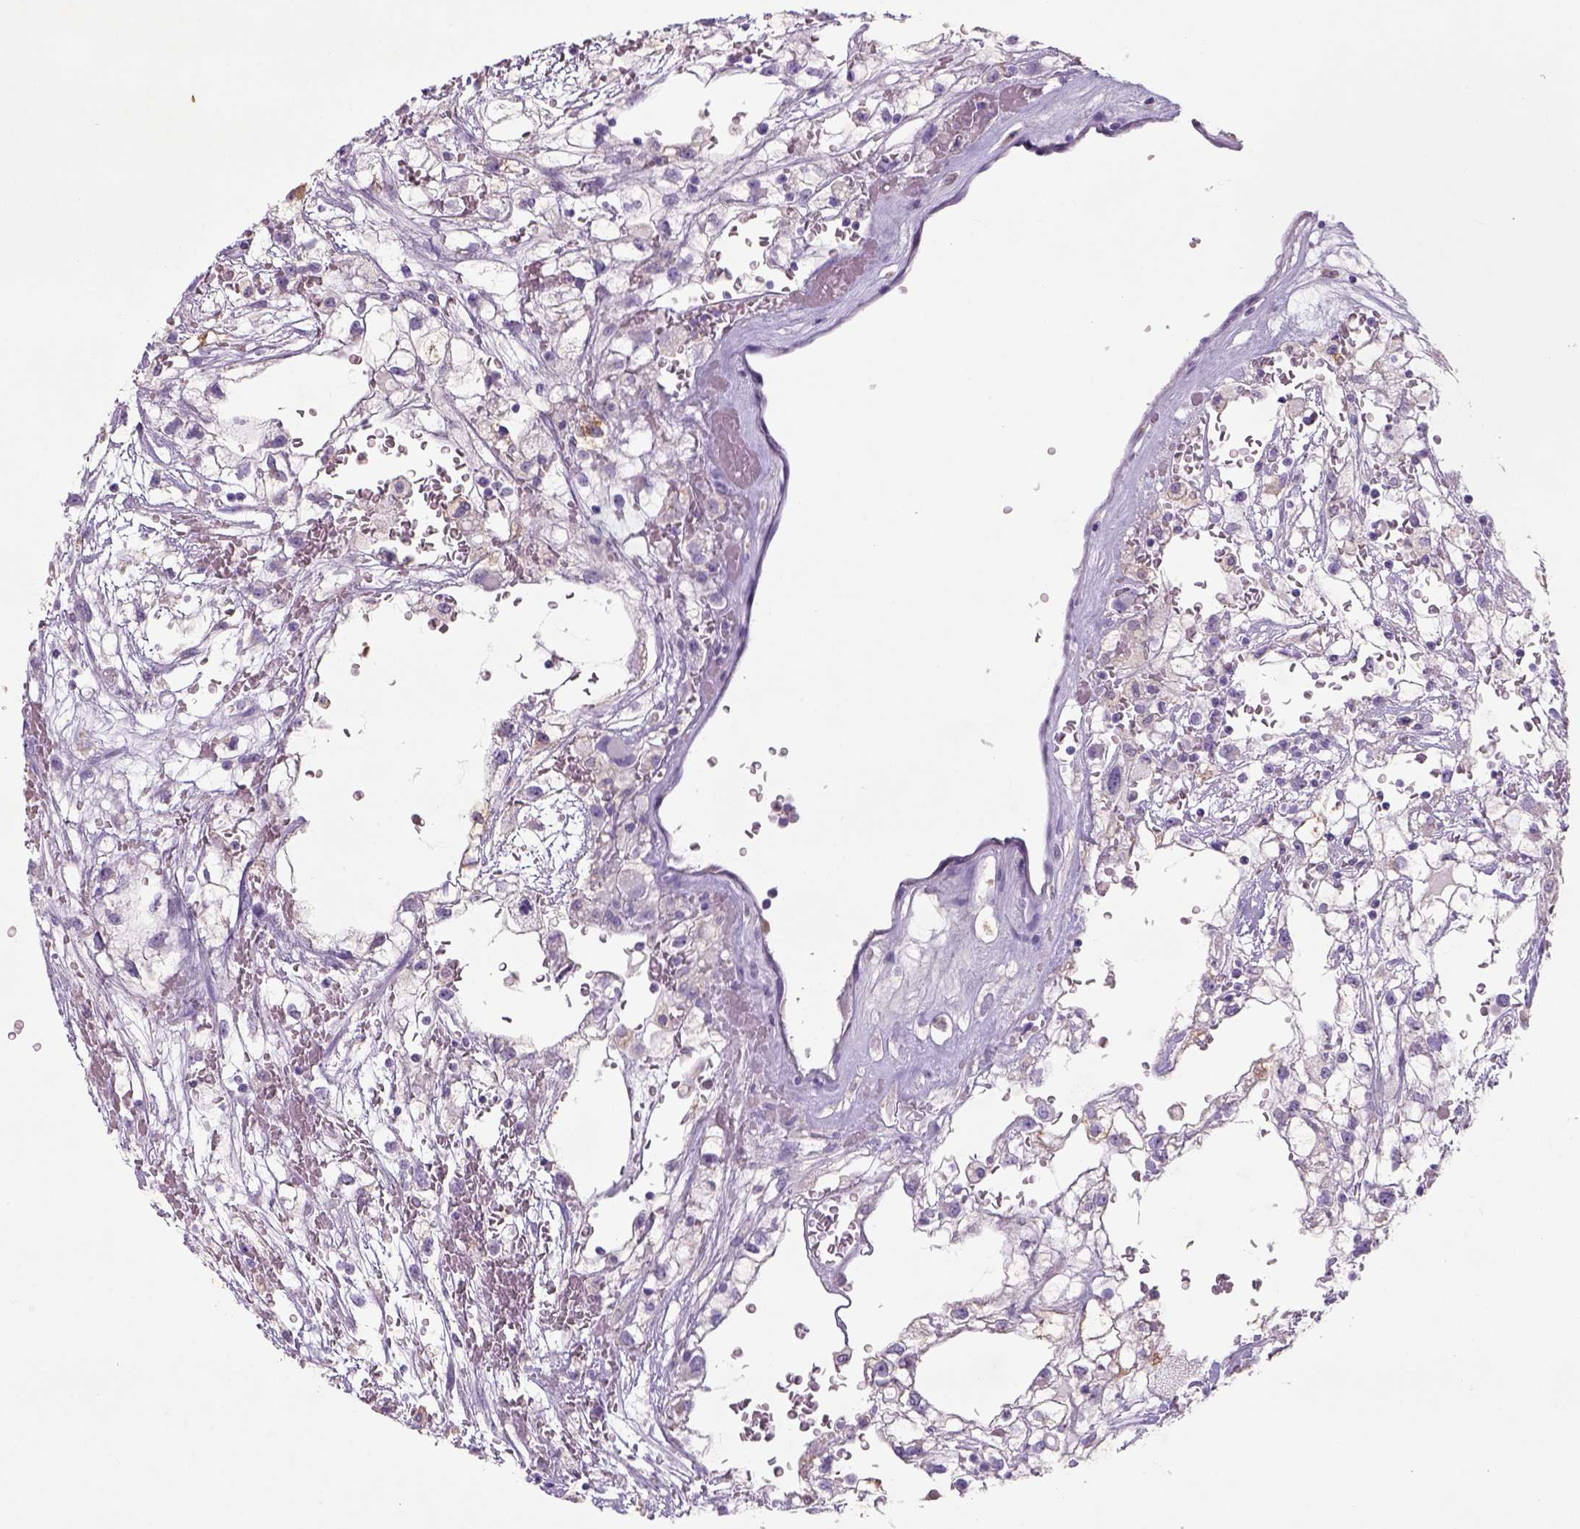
{"staining": {"intensity": "negative", "quantity": "none", "location": "none"}, "tissue": "renal cancer", "cell_type": "Tumor cells", "image_type": "cancer", "snomed": [{"axis": "morphology", "description": "Adenocarcinoma, NOS"}, {"axis": "topography", "description": "Kidney"}], "caption": "High magnification brightfield microscopy of renal cancer stained with DAB (3,3'-diaminobenzidine) (brown) and counterstained with hematoxylin (blue): tumor cells show no significant staining.", "gene": "NAALAD2", "patient": {"sex": "male", "age": 59}}